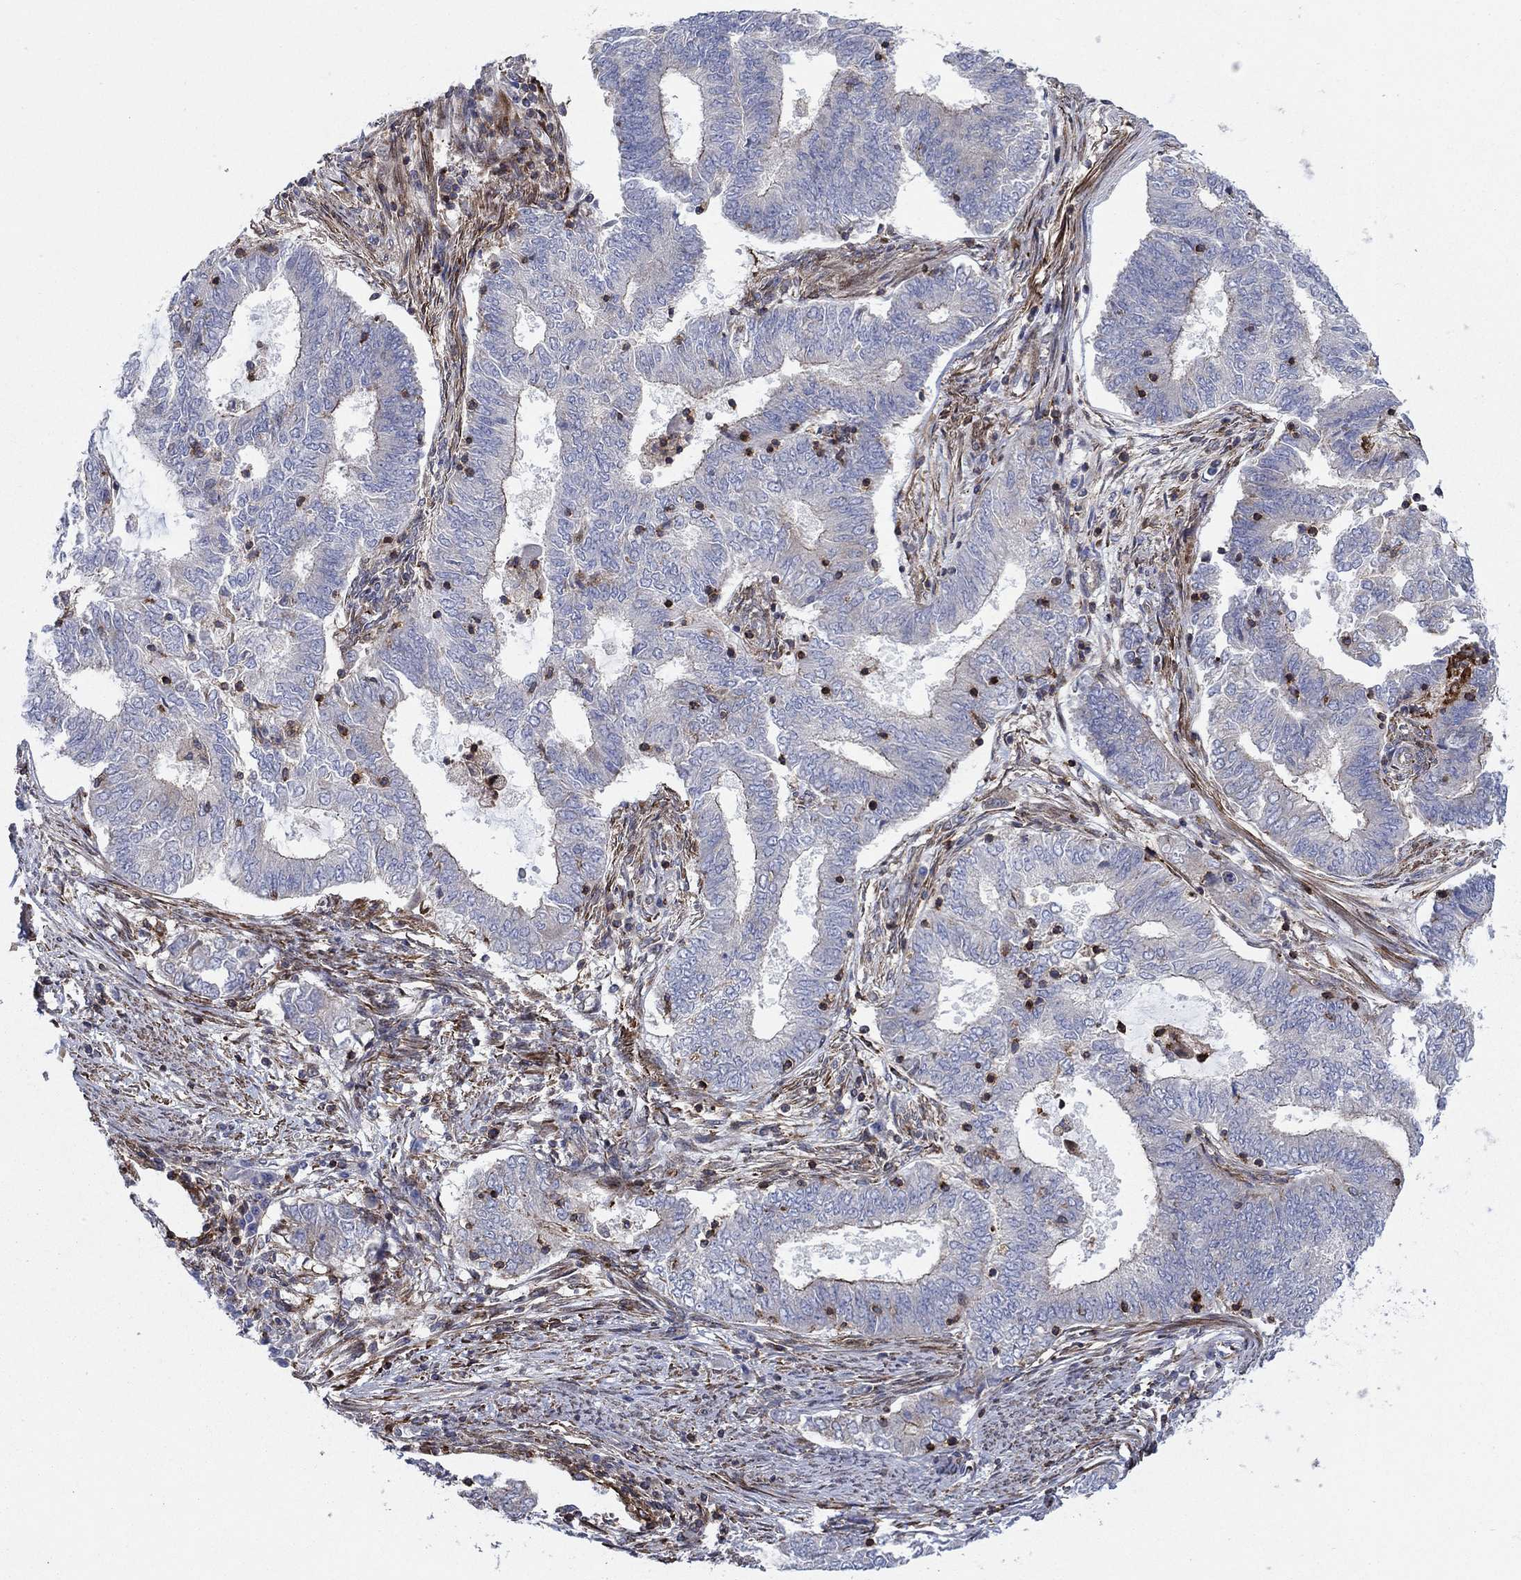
{"staining": {"intensity": "moderate", "quantity": "<25%", "location": "cytoplasmic/membranous"}, "tissue": "endometrial cancer", "cell_type": "Tumor cells", "image_type": "cancer", "snomed": [{"axis": "morphology", "description": "Adenocarcinoma, NOS"}, {"axis": "topography", "description": "Endometrium"}], "caption": "Human endometrial cancer stained with a protein marker shows moderate staining in tumor cells.", "gene": "PAG1", "patient": {"sex": "female", "age": 62}}